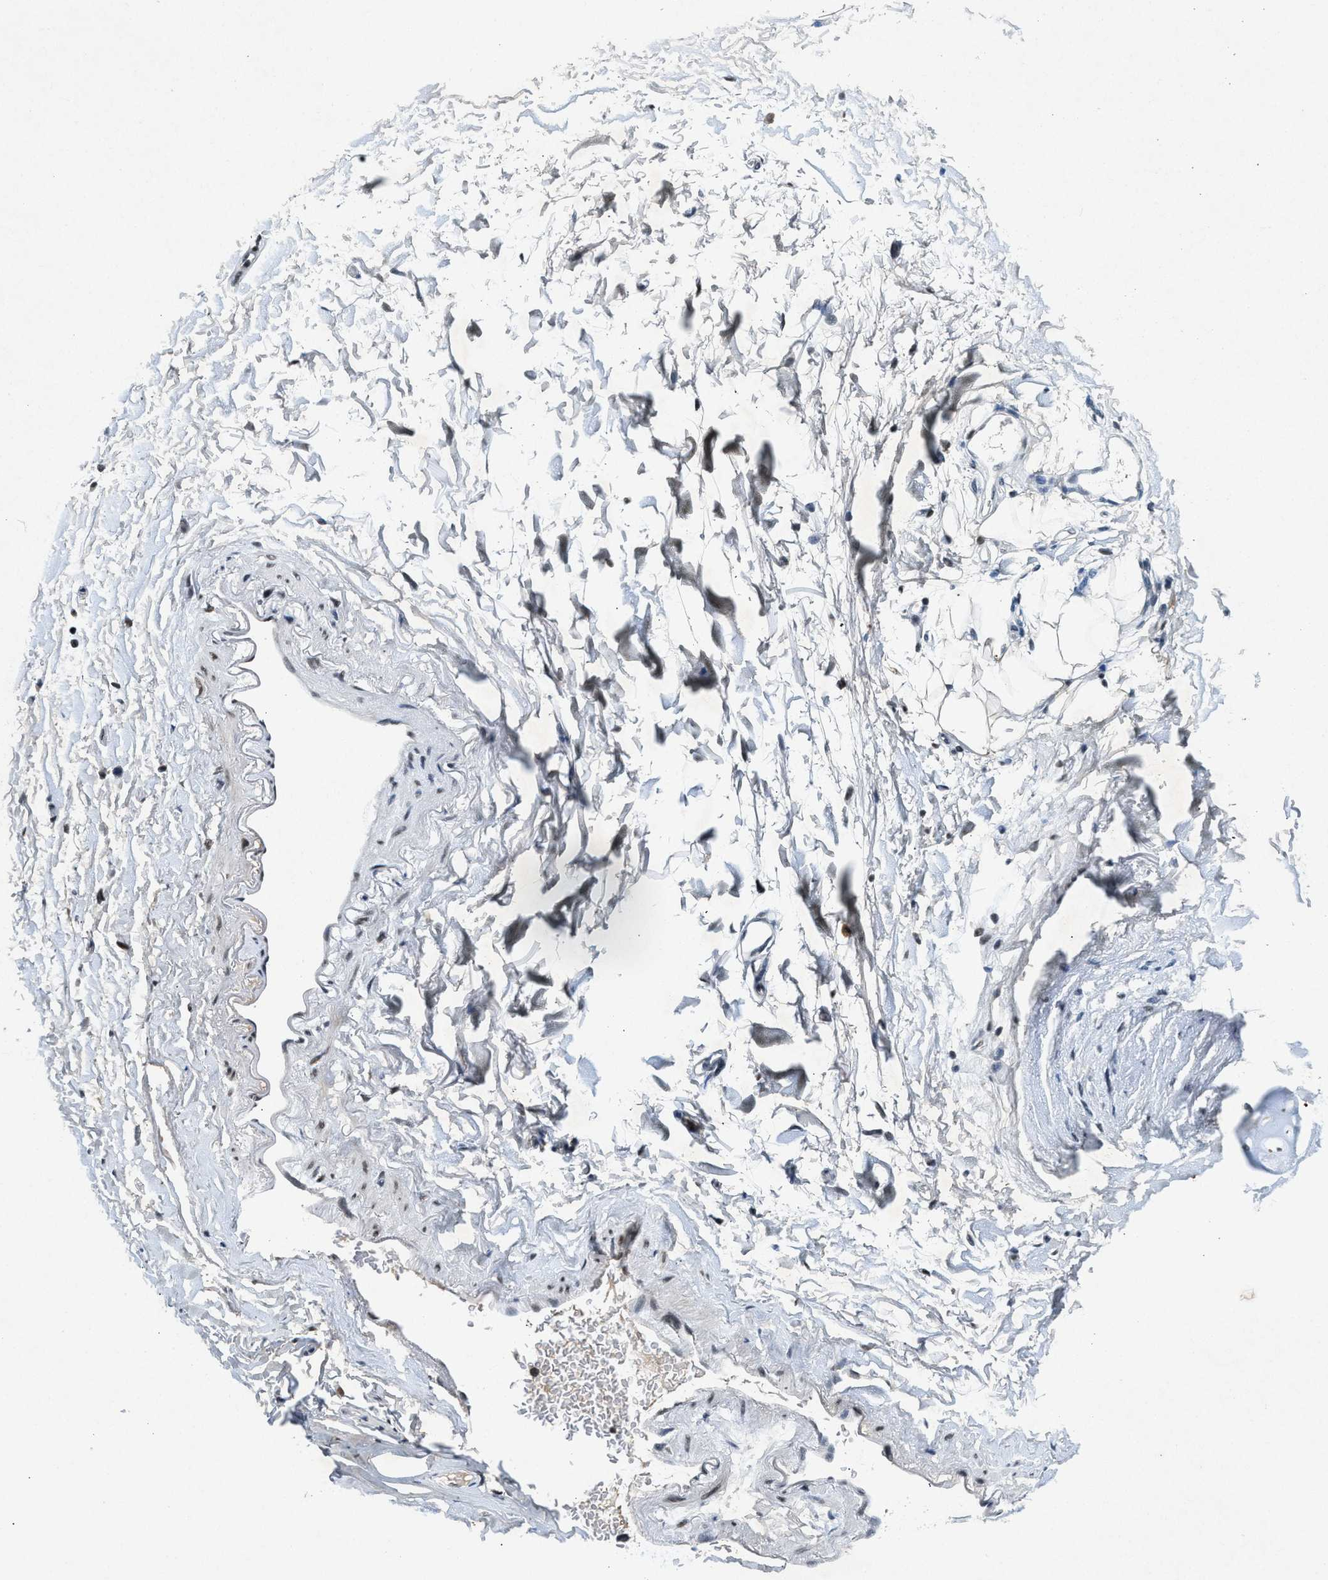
{"staining": {"intensity": "negative", "quantity": "none", "location": "none"}, "tissue": "adipose tissue", "cell_type": "Adipocytes", "image_type": "normal", "snomed": [{"axis": "morphology", "description": "Normal tissue, NOS"}, {"axis": "topography", "description": "Cartilage tissue"}, {"axis": "topography", "description": "Bronchus"}], "caption": "Normal adipose tissue was stained to show a protein in brown. There is no significant staining in adipocytes.", "gene": "NCOA1", "patient": {"sex": "female", "age": 73}}